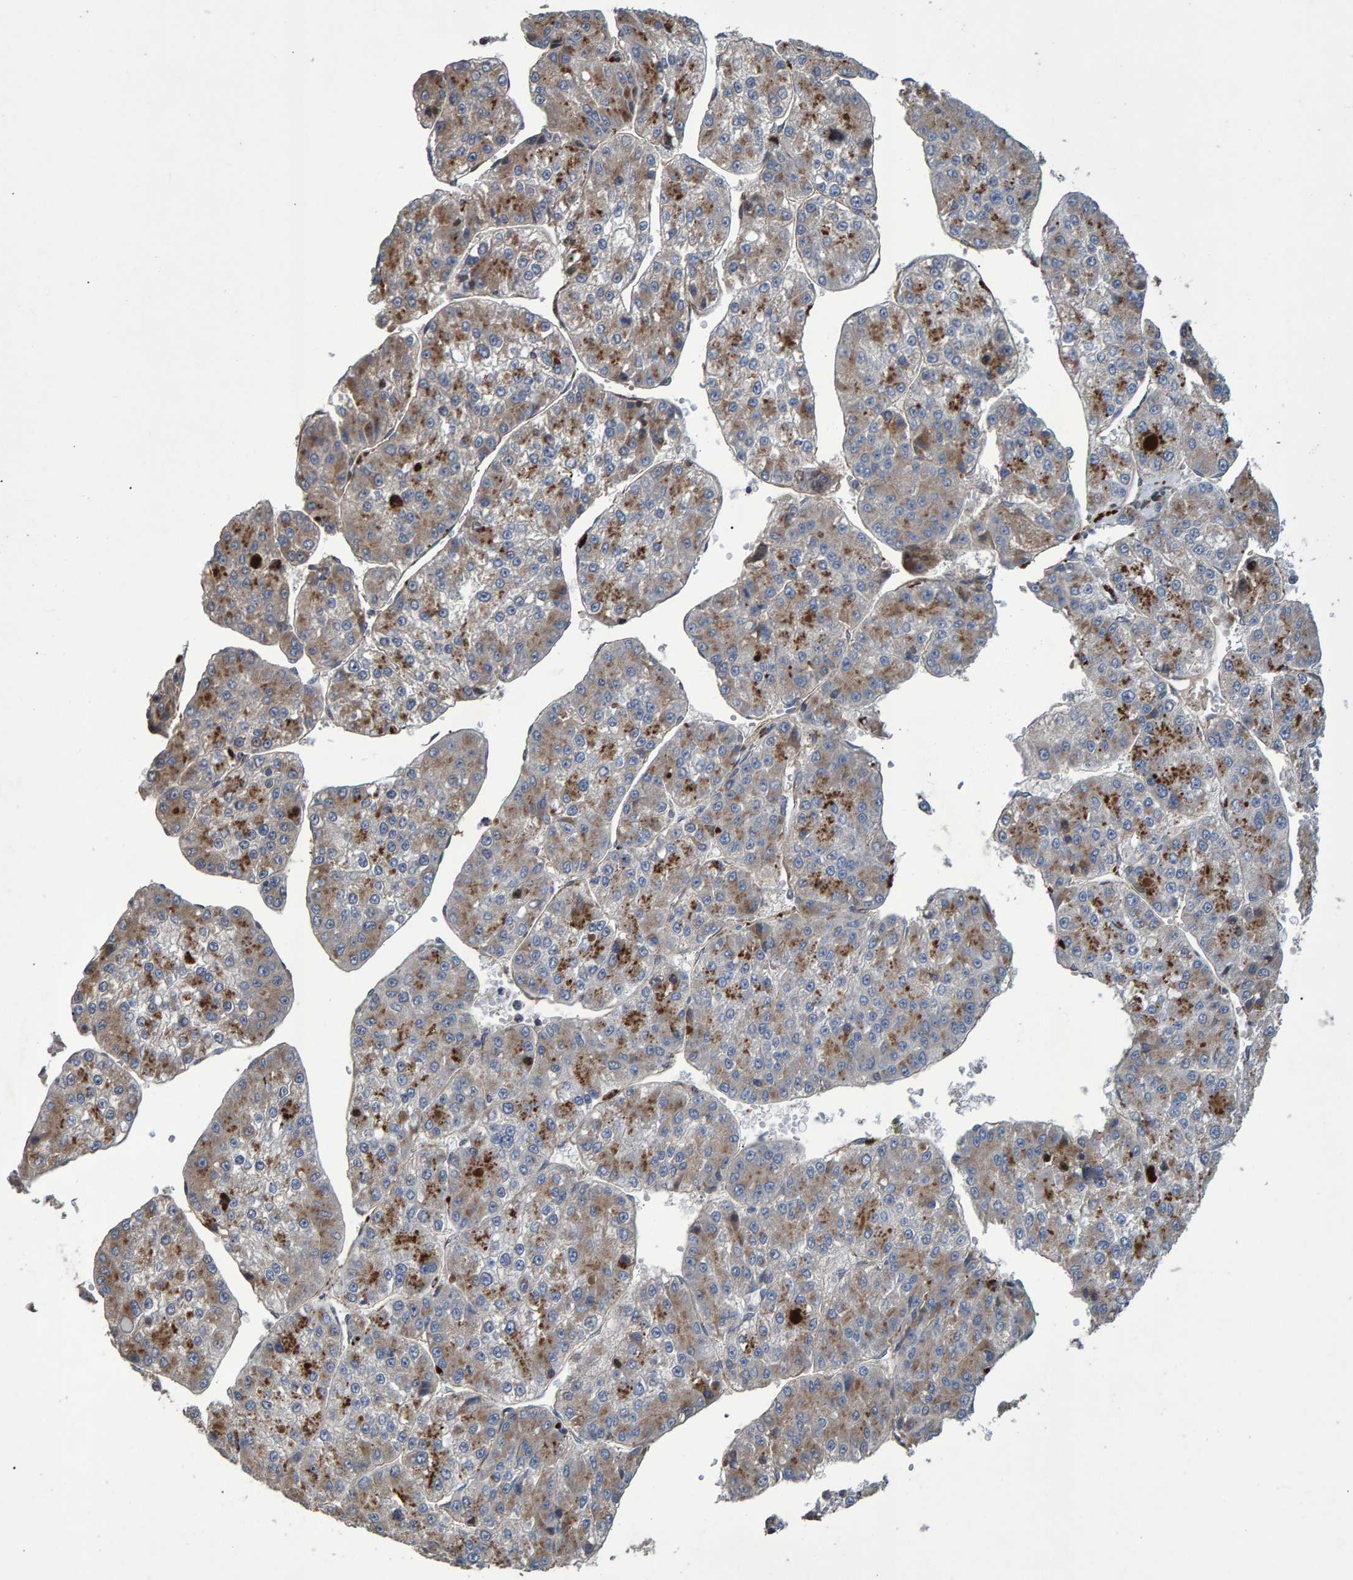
{"staining": {"intensity": "moderate", "quantity": "25%-75%", "location": "cytoplasmic/membranous"}, "tissue": "liver cancer", "cell_type": "Tumor cells", "image_type": "cancer", "snomed": [{"axis": "morphology", "description": "Carcinoma, Hepatocellular, NOS"}, {"axis": "topography", "description": "Liver"}], "caption": "Brown immunohistochemical staining in liver hepatocellular carcinoma reveals moderate cytoplasmic/membranous positivity in approximately 25%-75% of tumor cells. (Brightfield microscopy of DAB IHC at high magnification).", "gene": "SLIT2", "patient": {"sex": "female", "age": 73}}